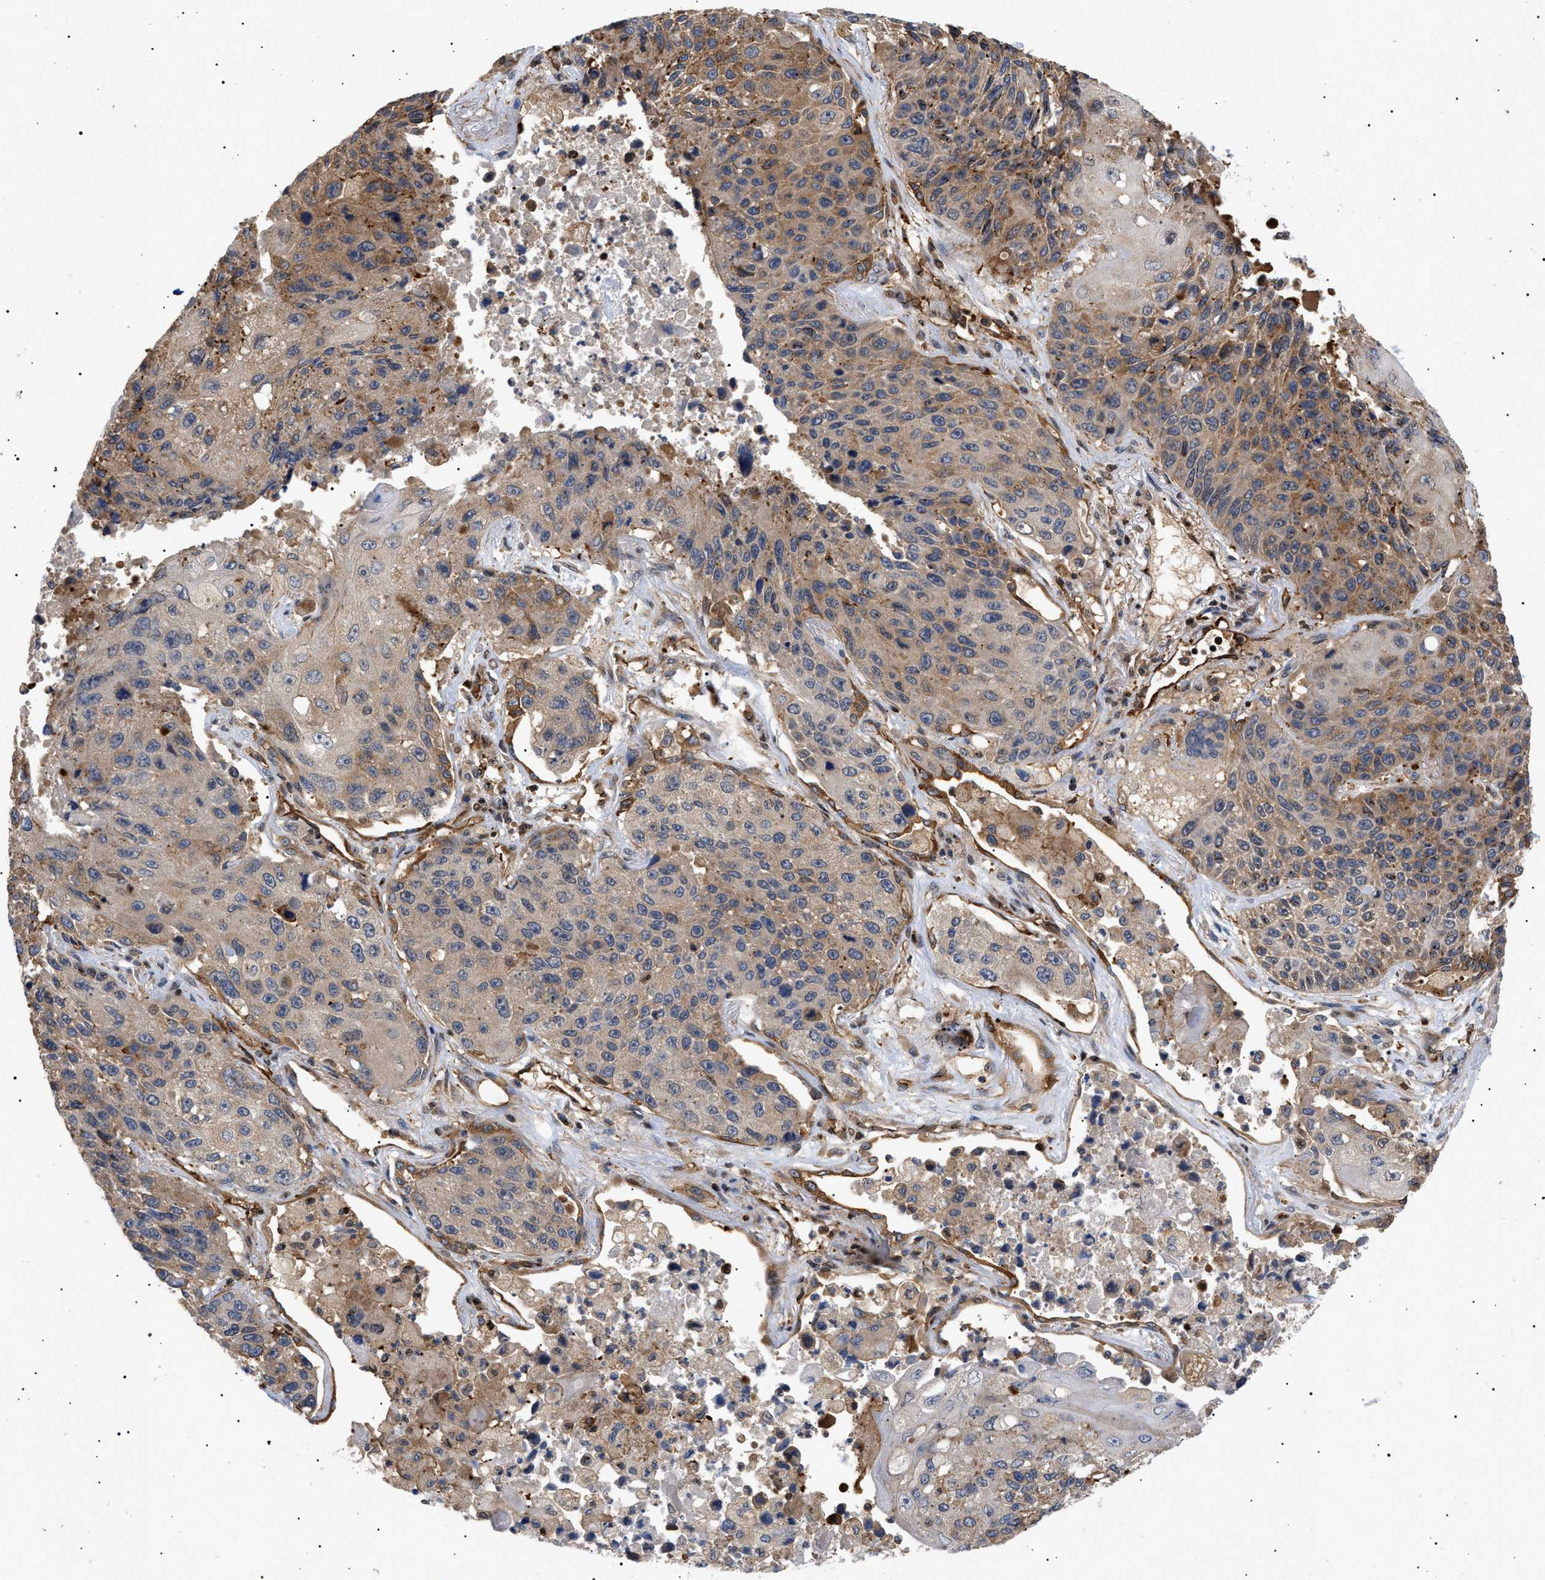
{"staining": {"intensity": "moderate", "quantity": "25%-75%", "location": "cytoplasmic/membranous"}, "tissue": "lung cancer", "cell_type": "Tumor cells", "image_type": "cancer", "snomed": [{"axis": "morphology", "description": "Squamous cell carcinoma, NOS"}, {"axis": "topography", "description": "Lung"}], "caption": "This micrograph exhibits IHC staining of lung cancer (squamous cell carcinoma), with medium moderate cytoplasmic/membranous expression in about 25%-75% of tumor cells.", "gene": "TMTC4", "patient": {"sex": "male", "age": 61}}